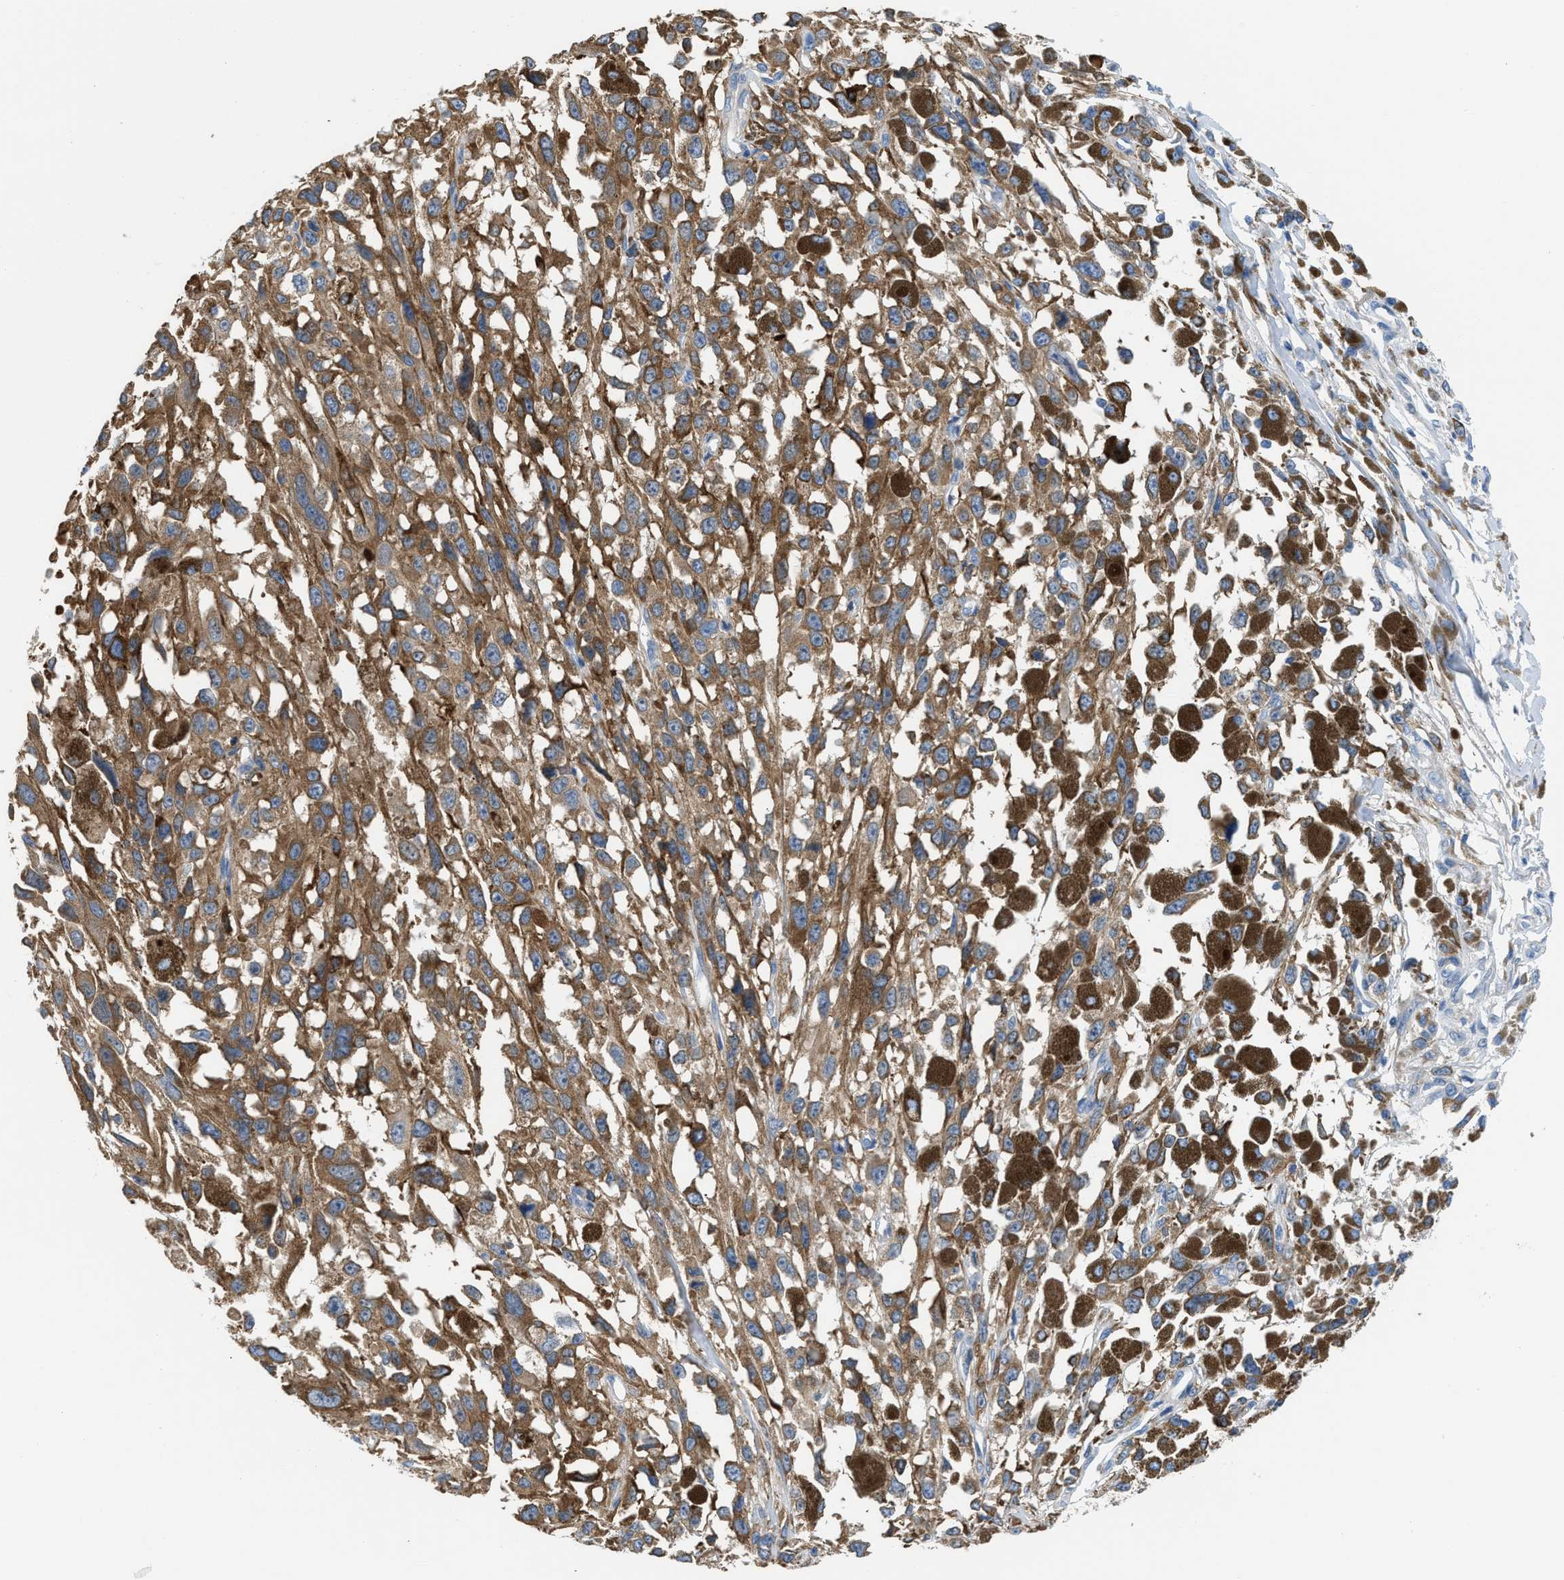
{"staining": {"intensity": "moderate", "quantity": ">75%", "location": "cytoplasmic/membranous"}, "tissue": "melanoma", "cell_type": "Tumor cells", "image_type": "cancer", "snomed": [{"axis": "morphology", "description": "Malignant melanoma, Metastatic site"}, {"axis": "topography", "description": "Lymph node"}], "caption": "Brown immunohistochemical staining in human melanoma reveals moderate cytoplasmic/membranous staining in about >75% of tumor cells.", "gene": "BNC2", "patient": {"sex": "male", "age": 59}}